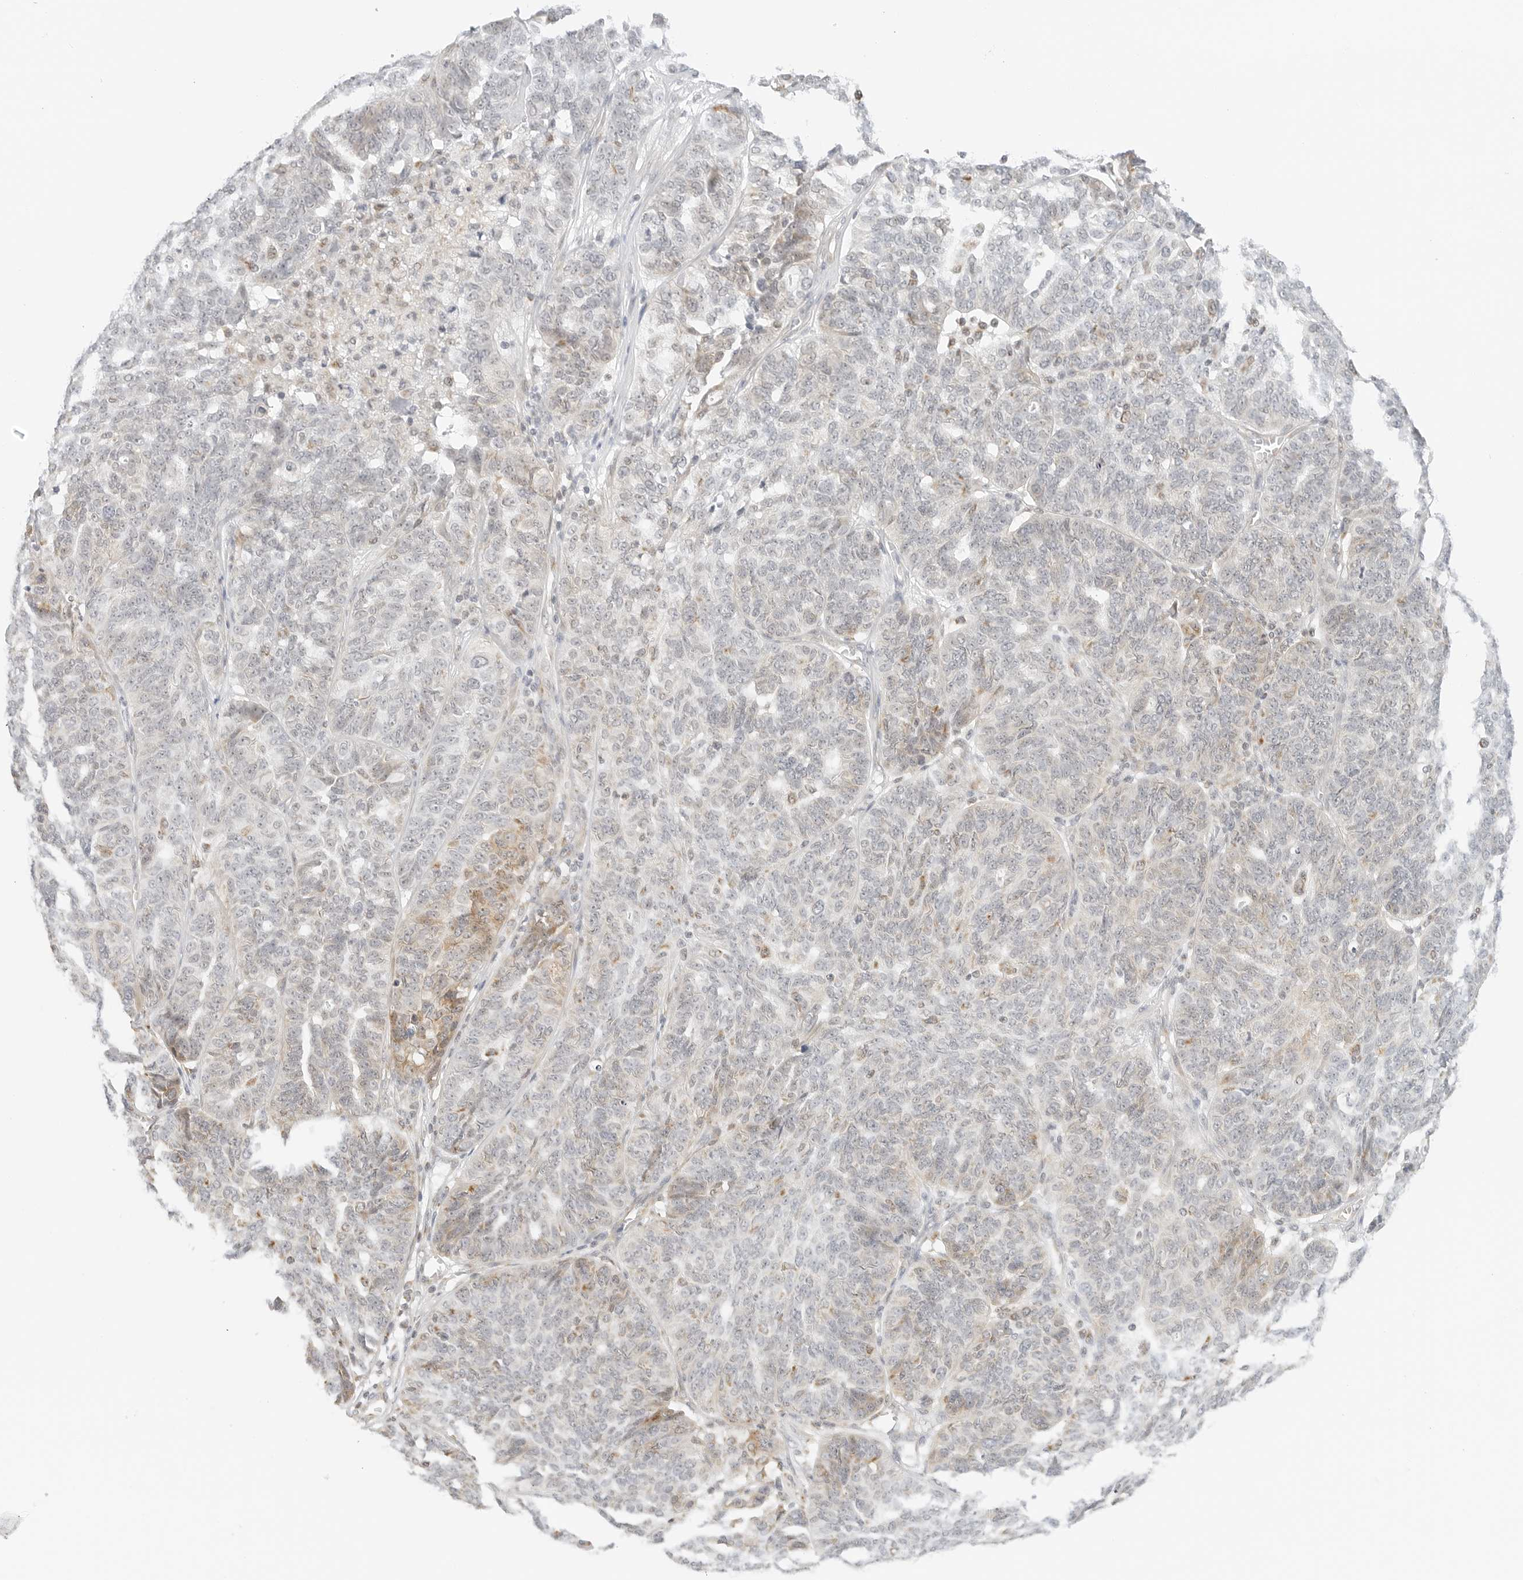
{"staining": {"intensity": "weak", "quantity": "<25%", "location": "cytoplasmic/membranous"}, "tissue": "ovarian cancer", "cell_type": "Tumor cells", "image_type": "cancer", "snomed": [{"axis": "morphology", "description": "Cystadenocarcinoma, serous, NOS"}, {"axis": "topography", "description": "Ovary"}], "caption": "Tumor cells show no significant staining in ovarian cancer (serous cystadenocarcinoma).", "gene": "GORAB", "patient": {"sex": "female", "age": 59}}